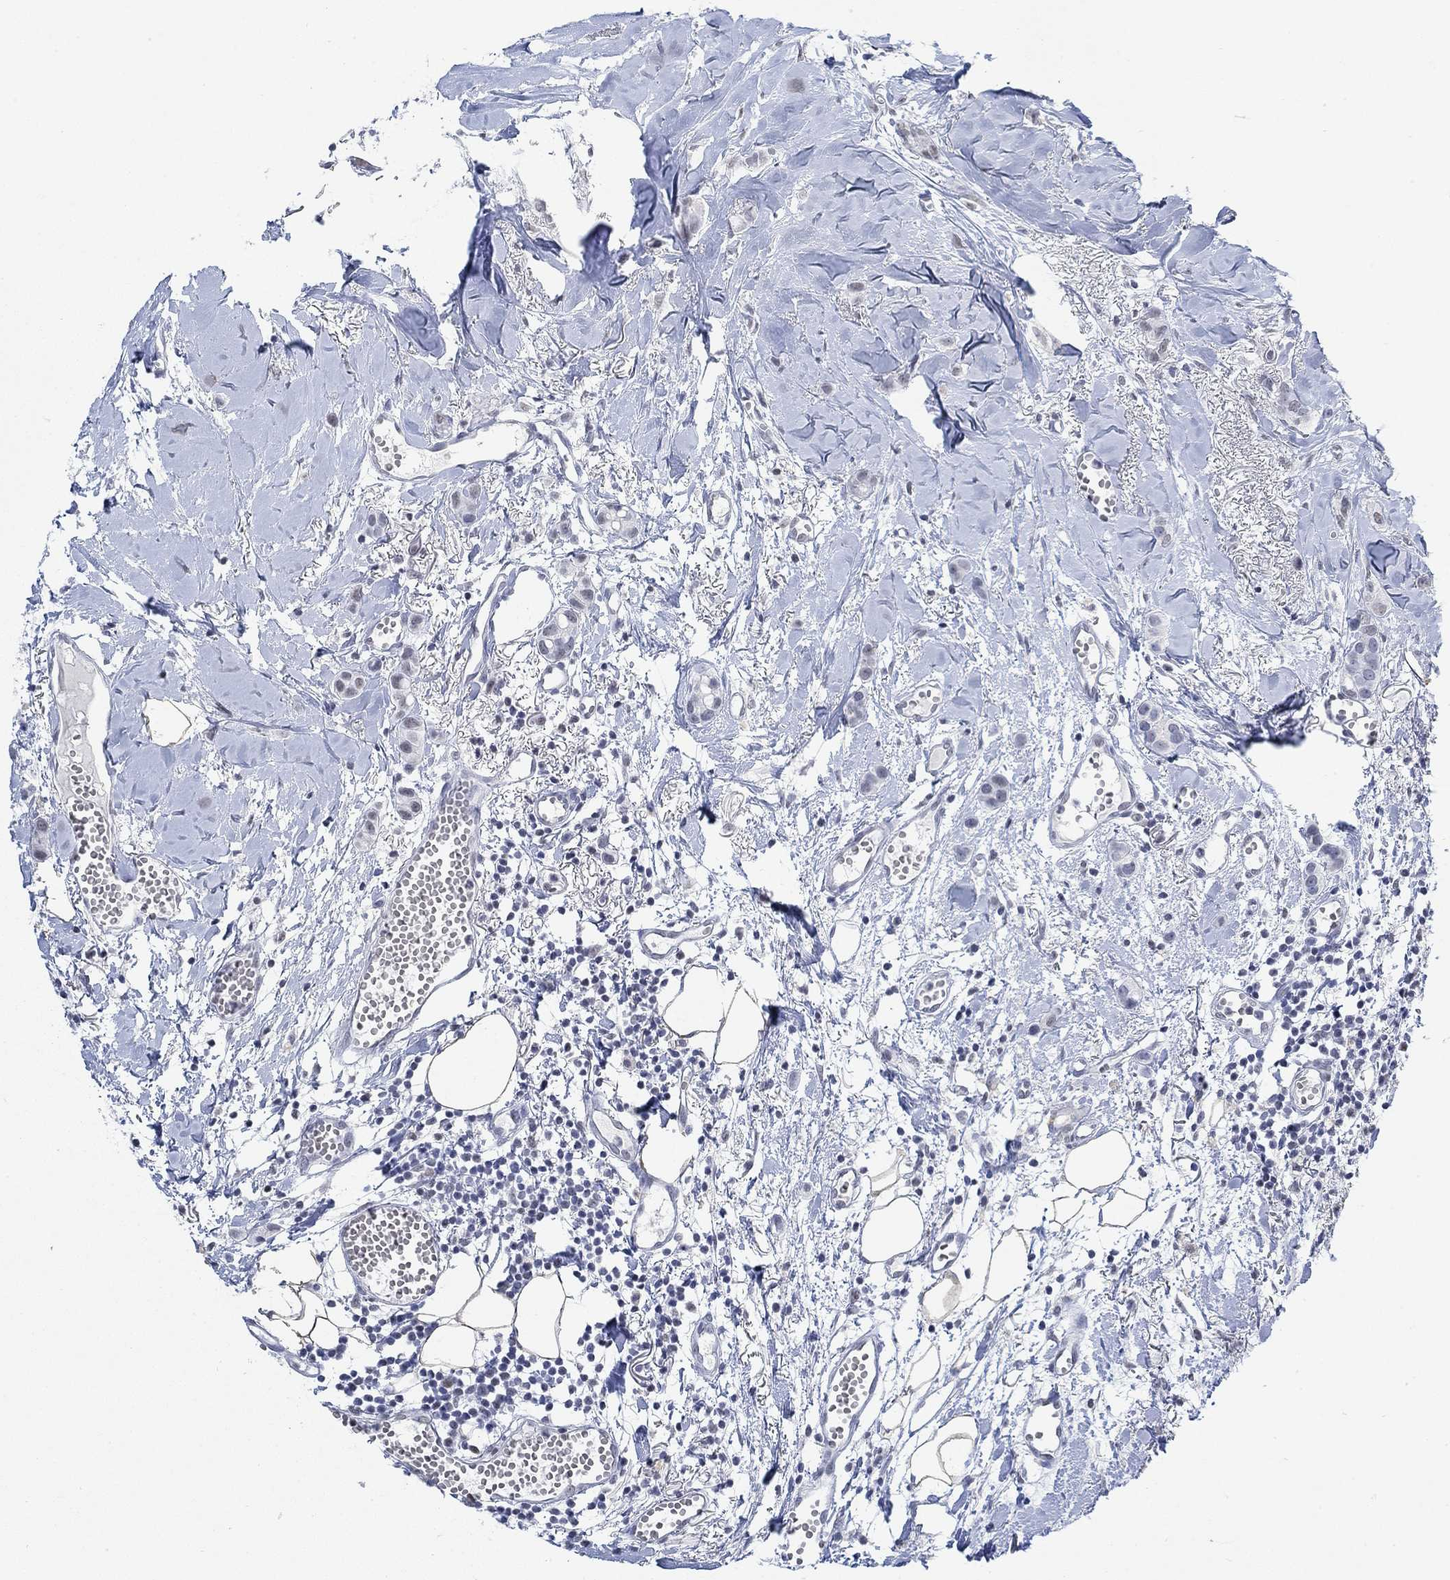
{"staining": {"intensity": "weak", "quantity": "<25%", "location": "nuclear"}, "tissue": "breast cancer", "cell_type": "Tumor cells", "image_type": "cancer", "snomed": [{"axis": "morphology", "description": "Duct carcinoma"}, {"axis": "topography", "description": "Breast"}], "caption": "IHC of human breast cancer (intraductal carcinoma) demonstrates no staining in tumor cells.", "gene": "PPP1R17", "patient": {"sex": "female", "age": 85}}